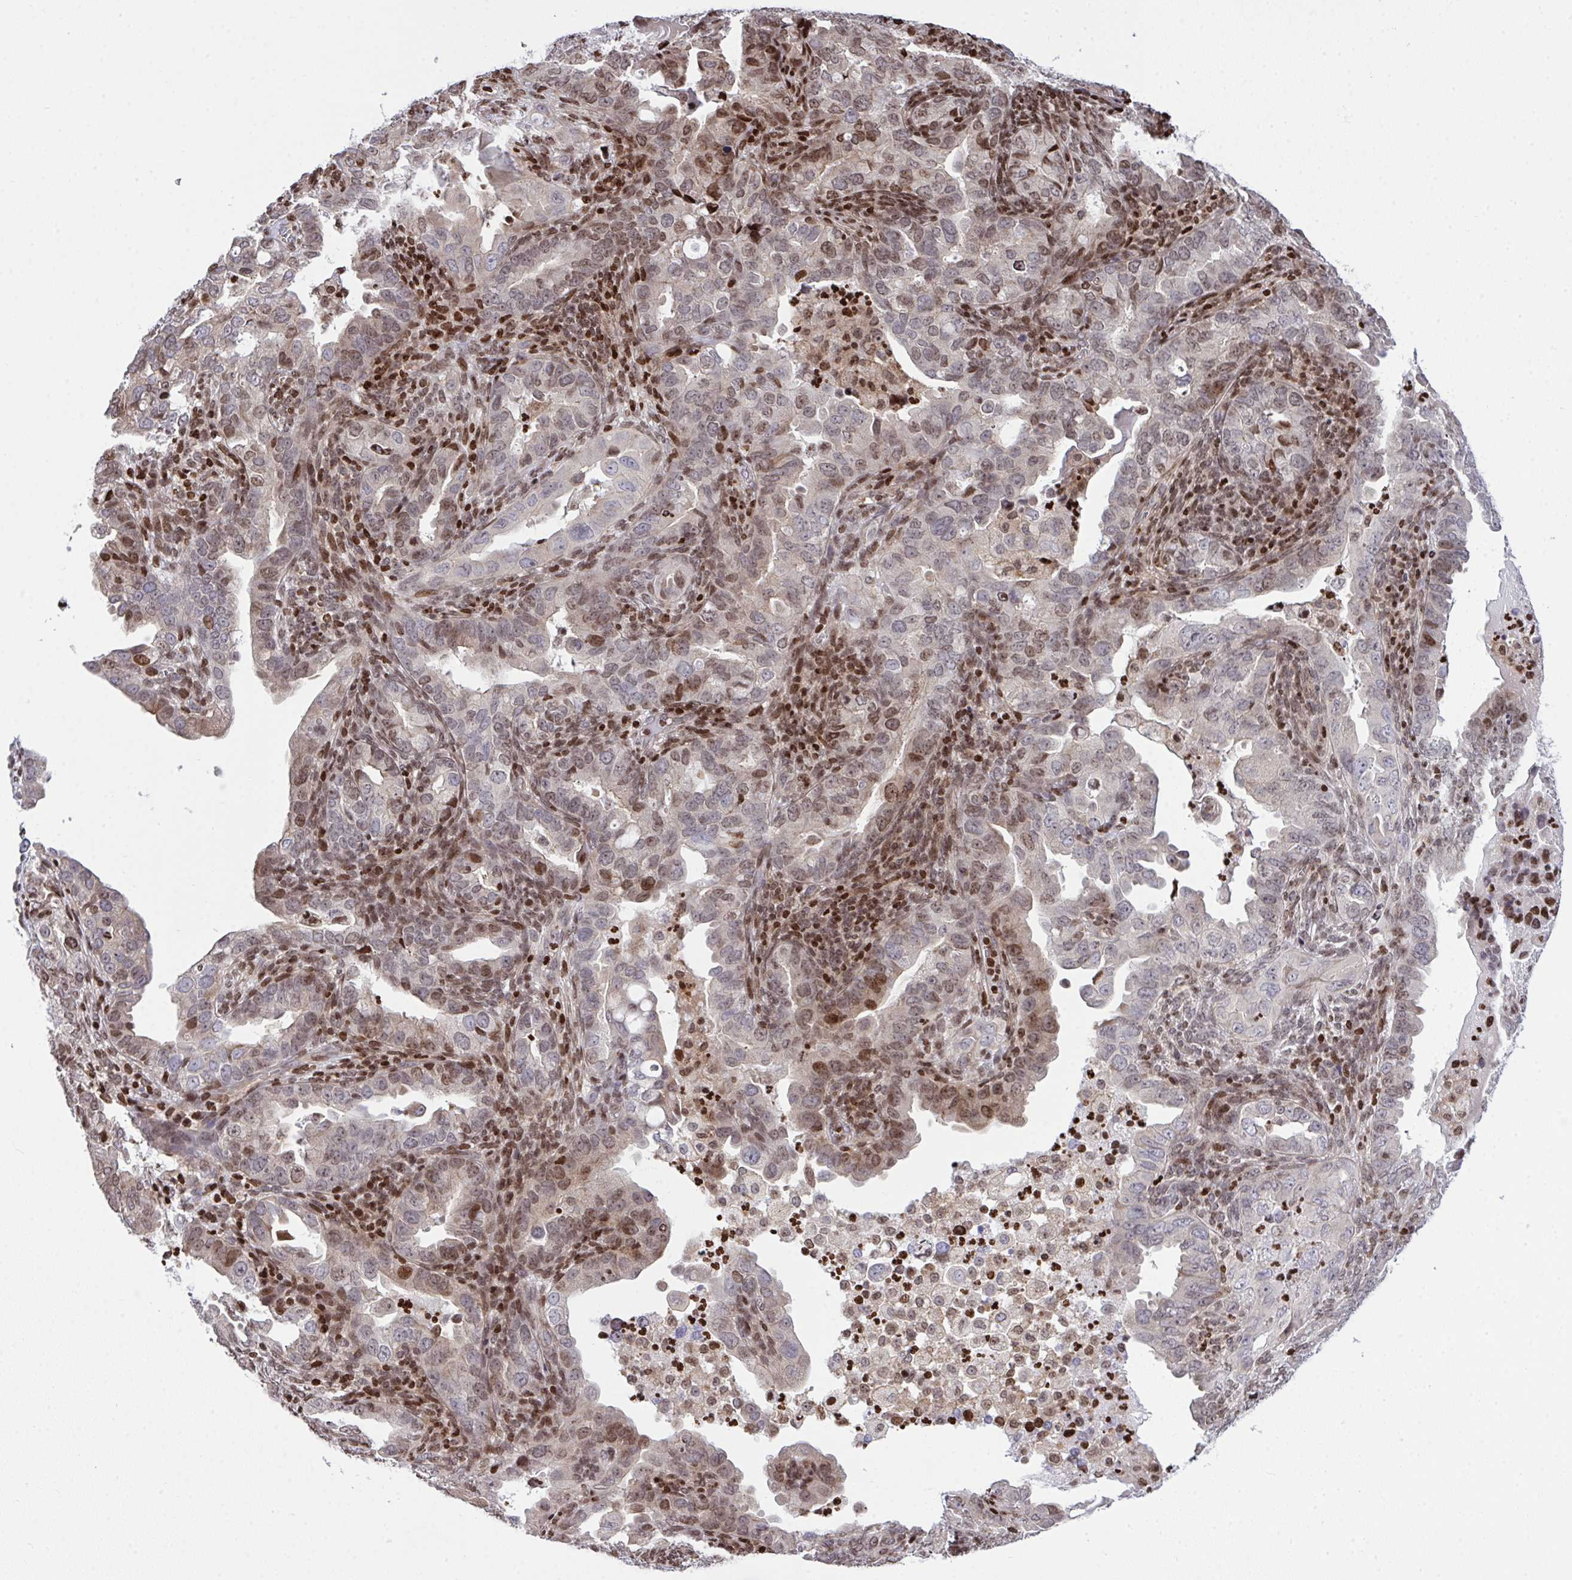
{"staining": {"intensity": "moderate", "quantity": "25%-75%", "location": "nuclear"}, "tissue": "endometrial cancer", "cell_type": "Tumor cells", "image_type": "cancer", "snomed": [{"axis": "morphology", "description": "Adenocarcinoma, NOS"}, {"axis": "topography", "description": "Endometrium"}], "caption": "Immunohistochemistry image of neoplastic tissue: adenocarcinoma (endometrial) stained using immunohistochemistry (IHC) reveals medium levels of moderate protein expression localized specifically in the nuclear of tumor cells, appearing as a nuclear brown color.", "gene": "RAPGEF5", "patient": {"sex": "female", "age": 57}}